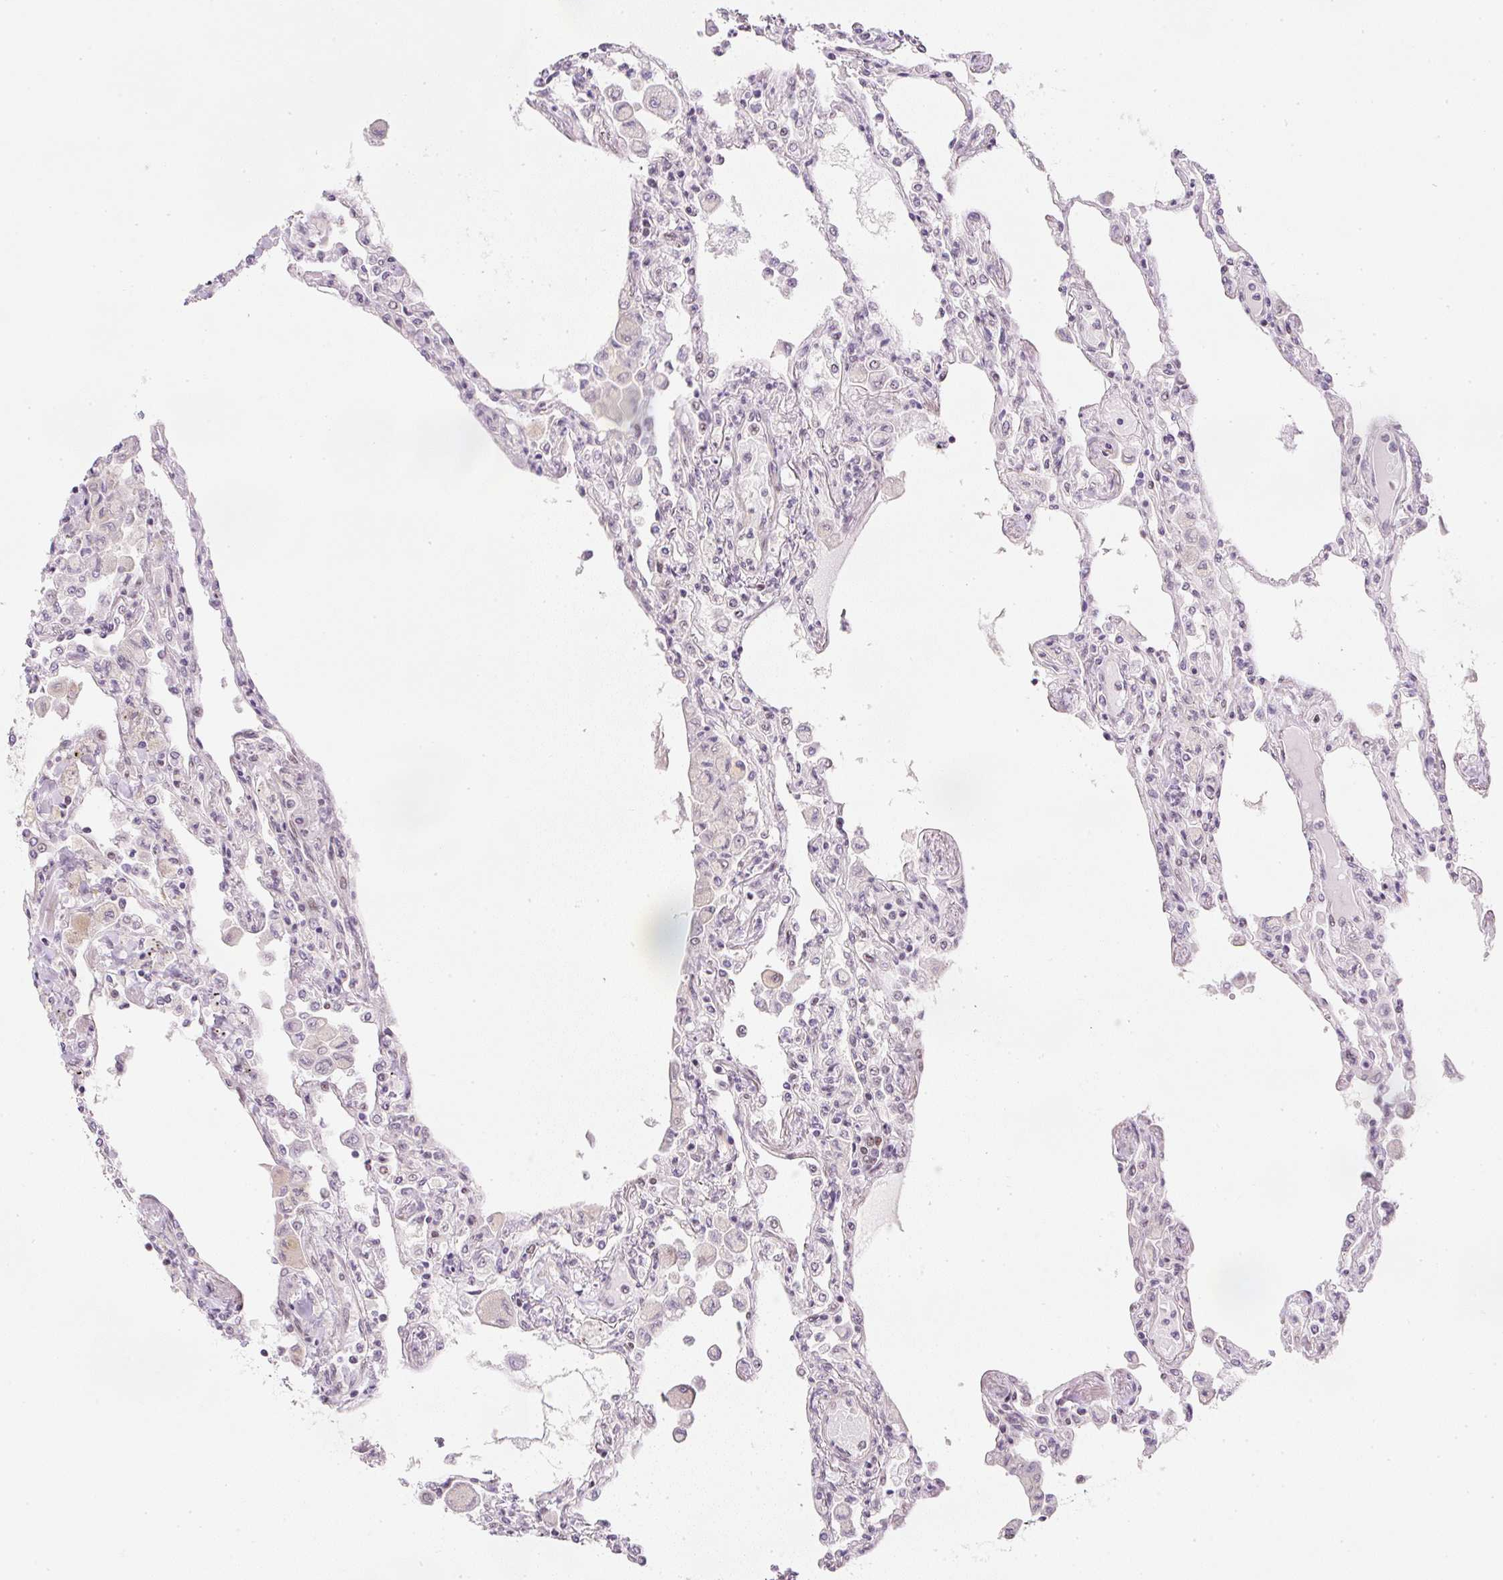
{"staining": {"intensity": "weak", "quantity": "<25%", "location": "nuclear"}, "tissue": "lung", "cell_type": "Alveolar cells", "image_type": "normal", "snomed": [{"axis": "morphology", "description": "Normal tissue, NOS"}, {"axis": "topography", "description": "Bronchus"}, {"axis": "topography", "description": "Lung"}], "caption": "This is a micrograph of immunohistochemistry staining of normal lung, which shows no positivity in alveolar cells. Nuclei are stained in blue.", "gene": "DPPA4", "patient": {"sex": "female", "age": 49}}